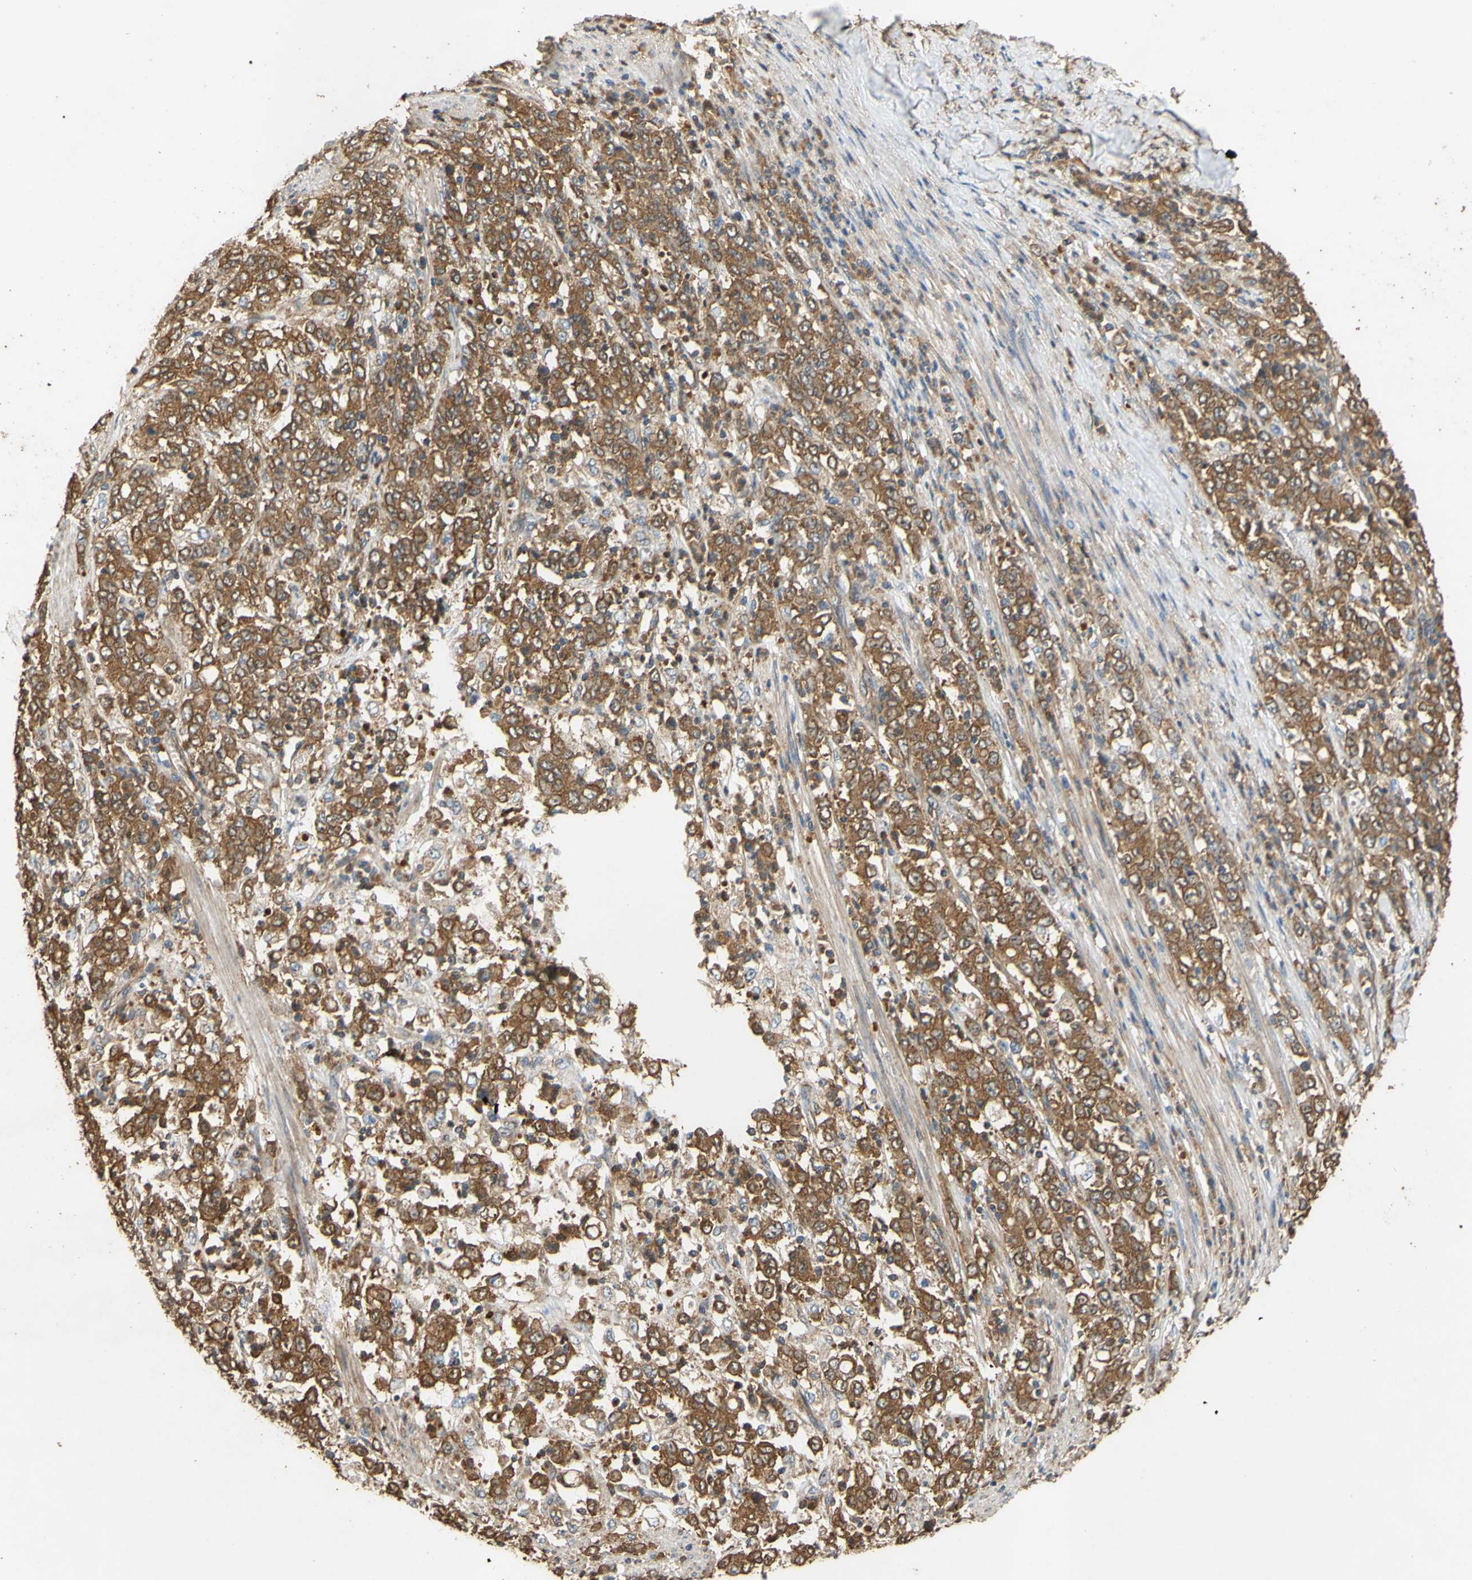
{"staining": {"intensity": "moderate", "quantity": ">75%", "location": "cytoplasmic/membranous"}, "tissue": "stomach cancer", "cell_type": "Tumor cells", "image_type": "cancer", "snomed": [{"axis": "morphology", "description": "Adenocarcinoma, NOS"}, {"axis": "topography", "description": "Stomach, lower"}], "caption": "Immunohistochemistry staining of stomach cancer (adenocarcinoma), which reveals medium levels of moderate cytoplasmic/membranous positivity in approximately >75% of tumor cells indicating moderate cytoplasmic/membranous protein positivity. The staining was performed using DAB (brown) for protein detection and nuclei were counterstained in hematoxylin (blue).", "gene": "CTTN", "patient": {"sex": "female", "age": 71}}